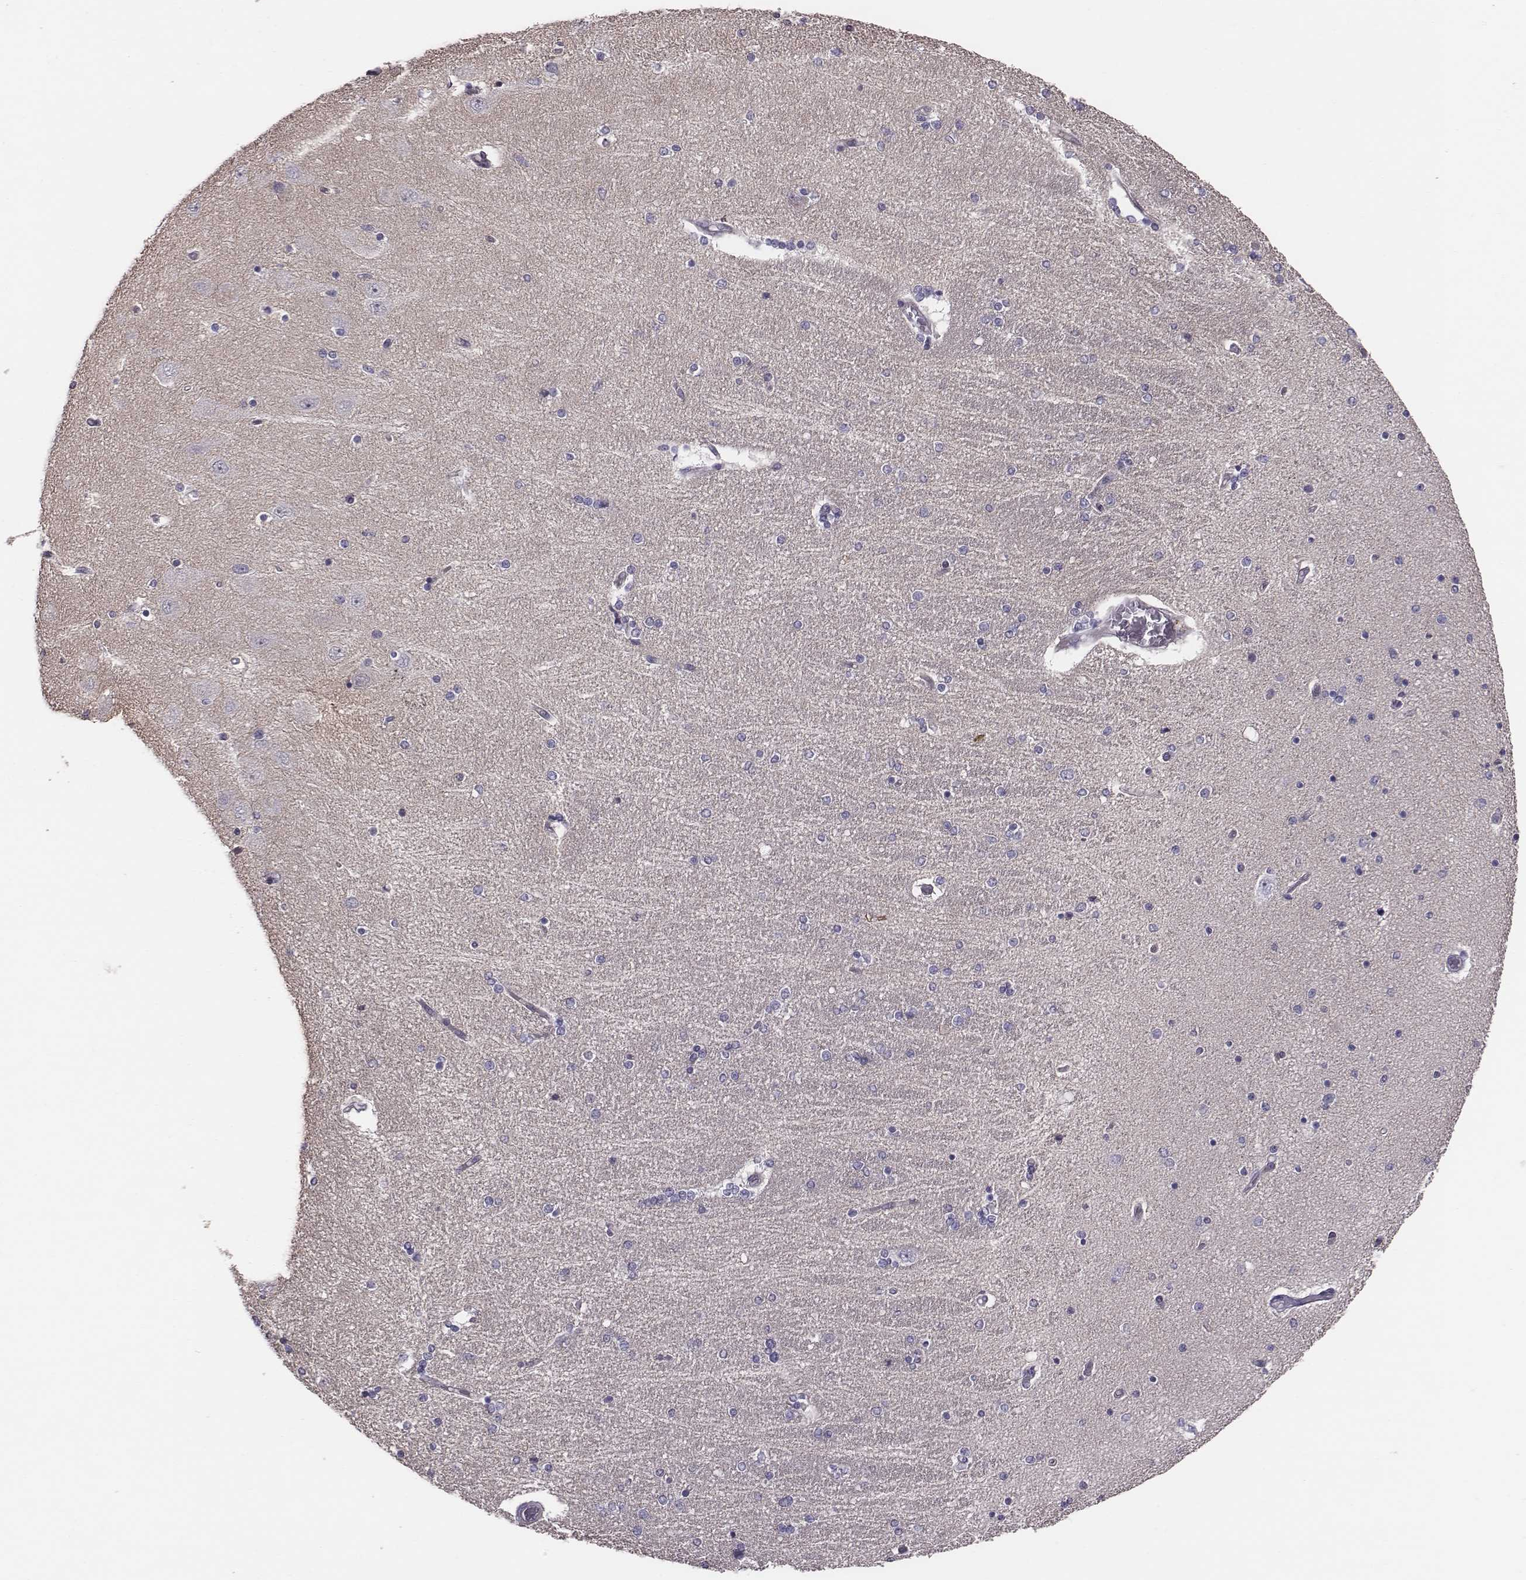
{"staining": {"intensity": "negative", "quantity": "none", "location": "none"}, "tissue": "hippocampus", "cell_type": "Glial cells", "image_type": "normal", "snomed": [{"axis": "morphology", "description": "Normal tissue, NOS"}, {"axis": "topography", "description": "Hippocampus"}], "caption": "This is a micrograph of immunohistochemistry staining of normal hippocampus, which shows no expression in glial cells.", "gene": "CACNG4", "patient": {"sex": "female", "age": 54}}